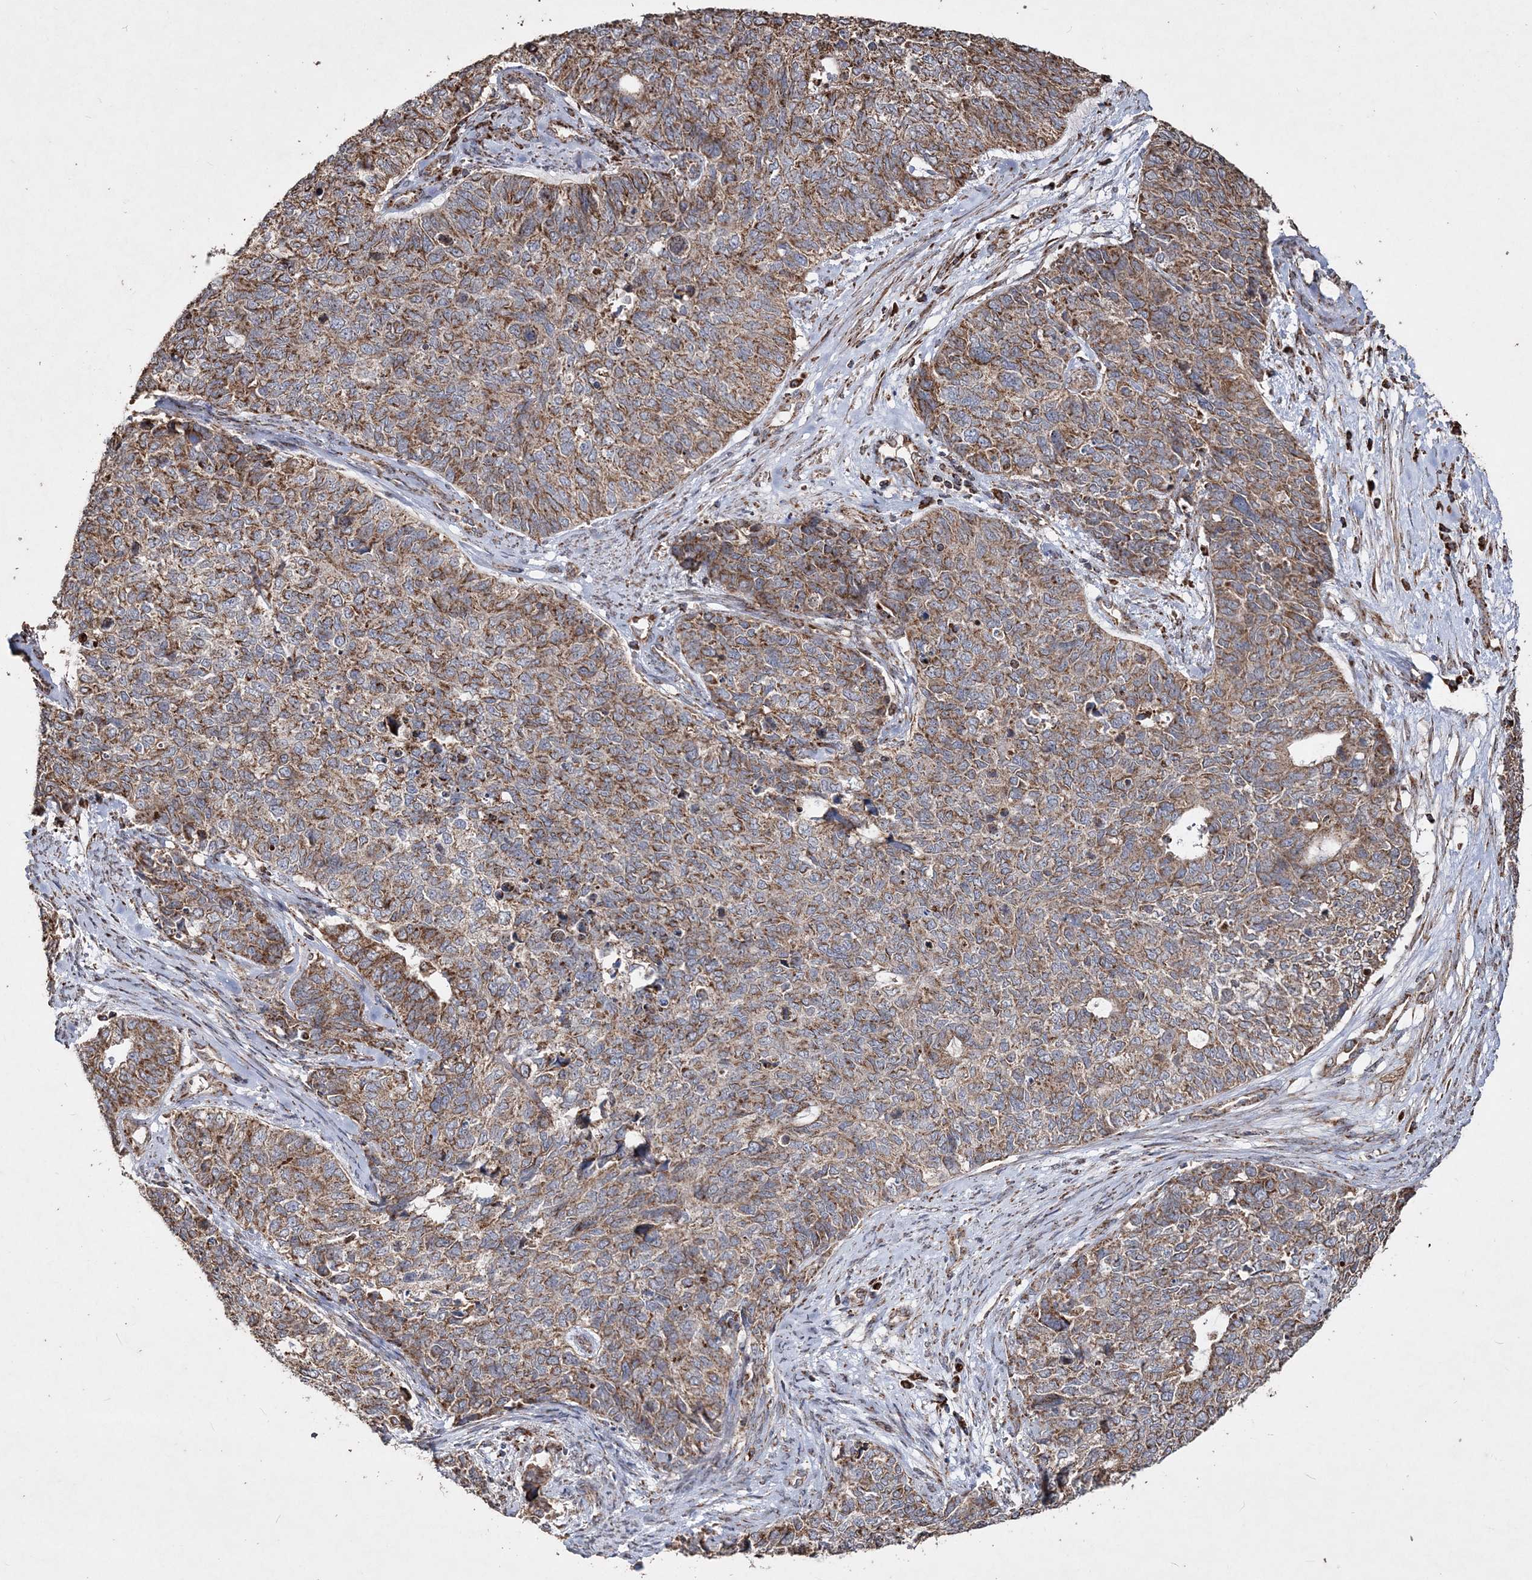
{"staining": {"intensity": "moderate", "quantity": ">75%", "location": "cytoplasmic/membranous"}, "tissue": "cervical cancer", "cell_type": "Tumor cells", "image_type": "cancer", "snomed": [{"axis": "morphology", "description": "Squamous cell carcinoma, NOS"}, {"axis": "topography", "description": "Cervix"}], "caption": "Moderate cytoplasmic/membranous staining for a protein is present in approximately >75% of tumor cells of cervical squamous cell carcinoma using IHC.", "gene": "POC5", "patient": {"sex": "female", "age": 63}}